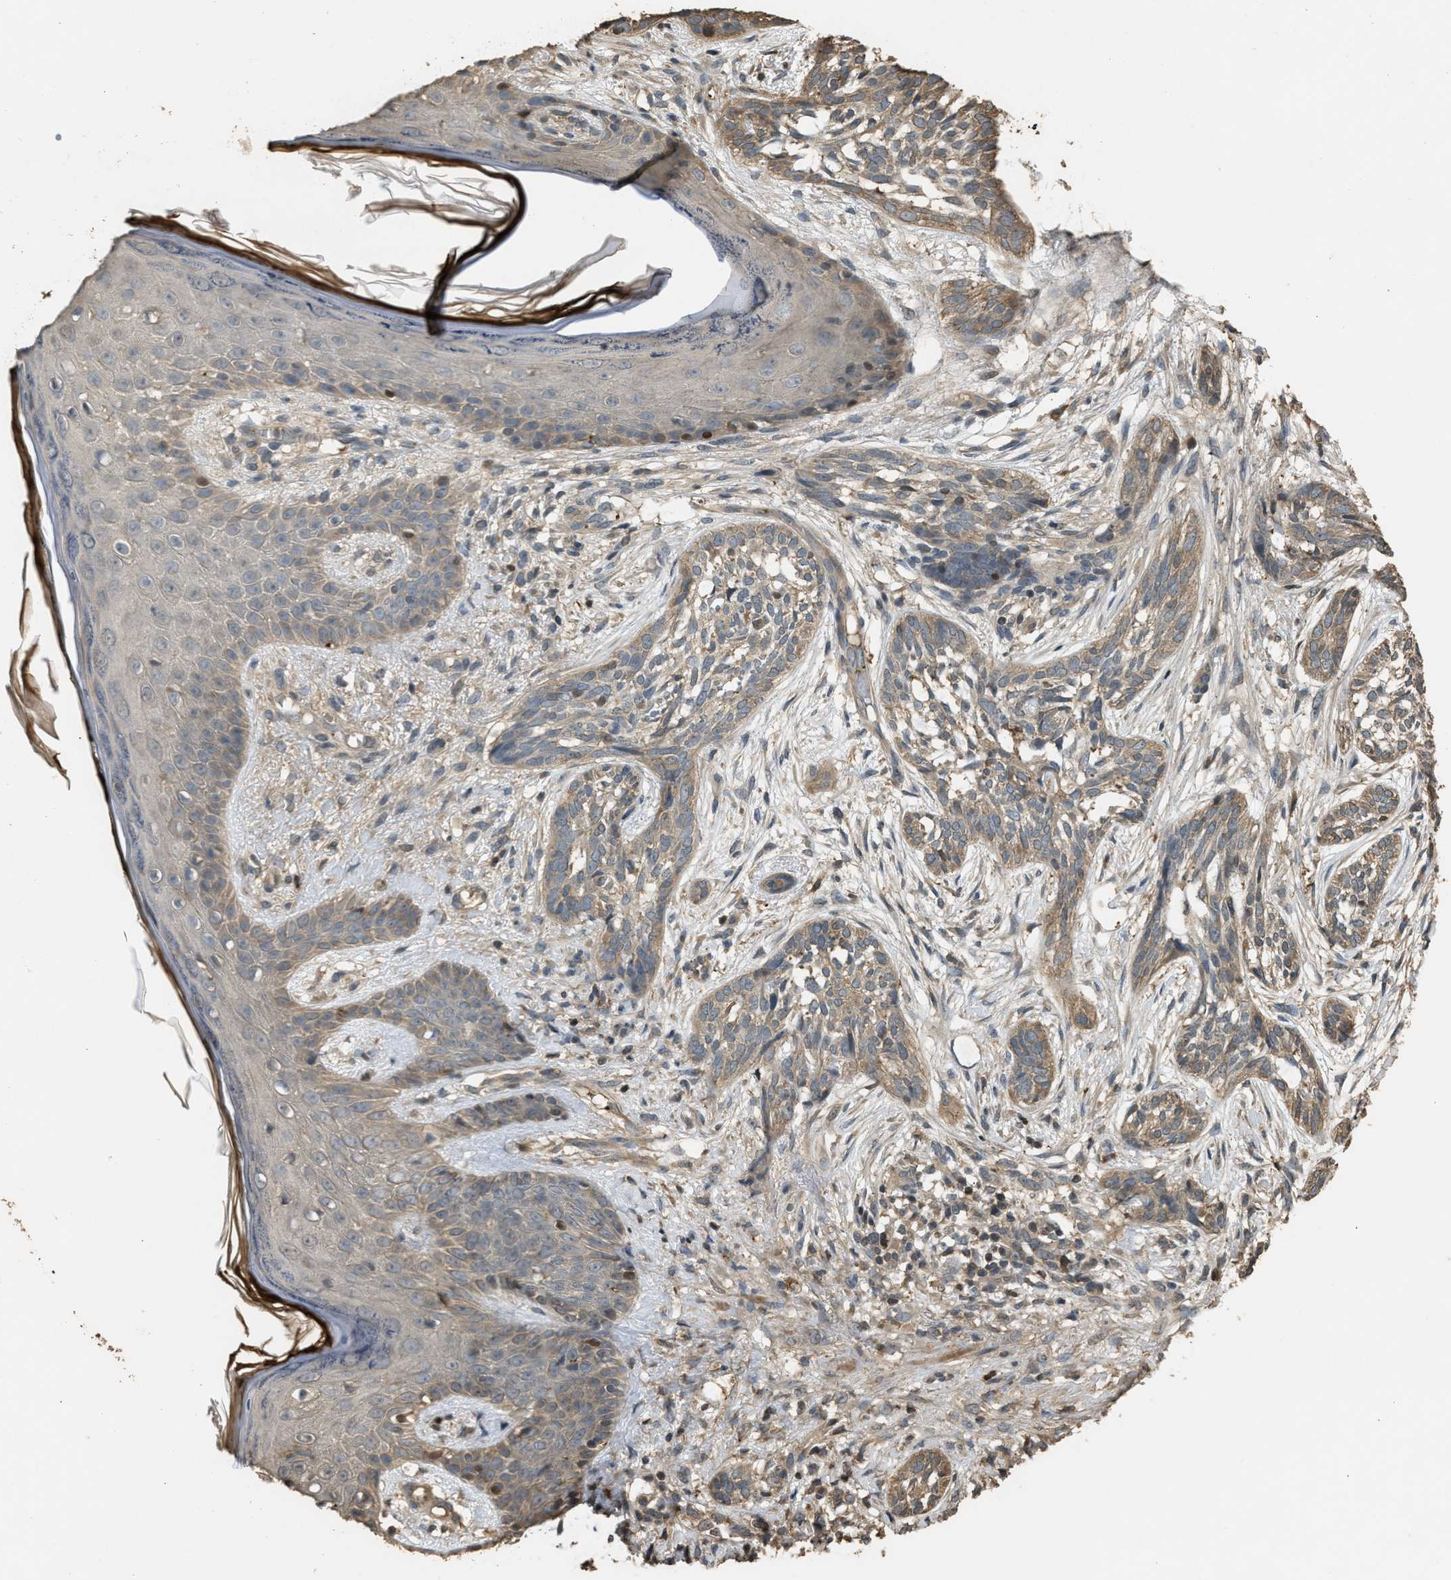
{"staining": {"intensity": "weak", "quantity": "<25%", "location": "cytoplasmic/membranous"}, "tissue": "skin cancer", "cell_type": "Tumor cells", "image_type": "cancer", "snomed": [{"axis": "morphology", "description": "Basal cell carcinoma"}, {"axis": "topography", "description": "Skin"}], "caption": "A histopathology image of human skin basal cell carcinoma is negative for staining in tumor cells.", "gene": "ARHGDIA", "patient": {"sex": "female", "age": 88}}